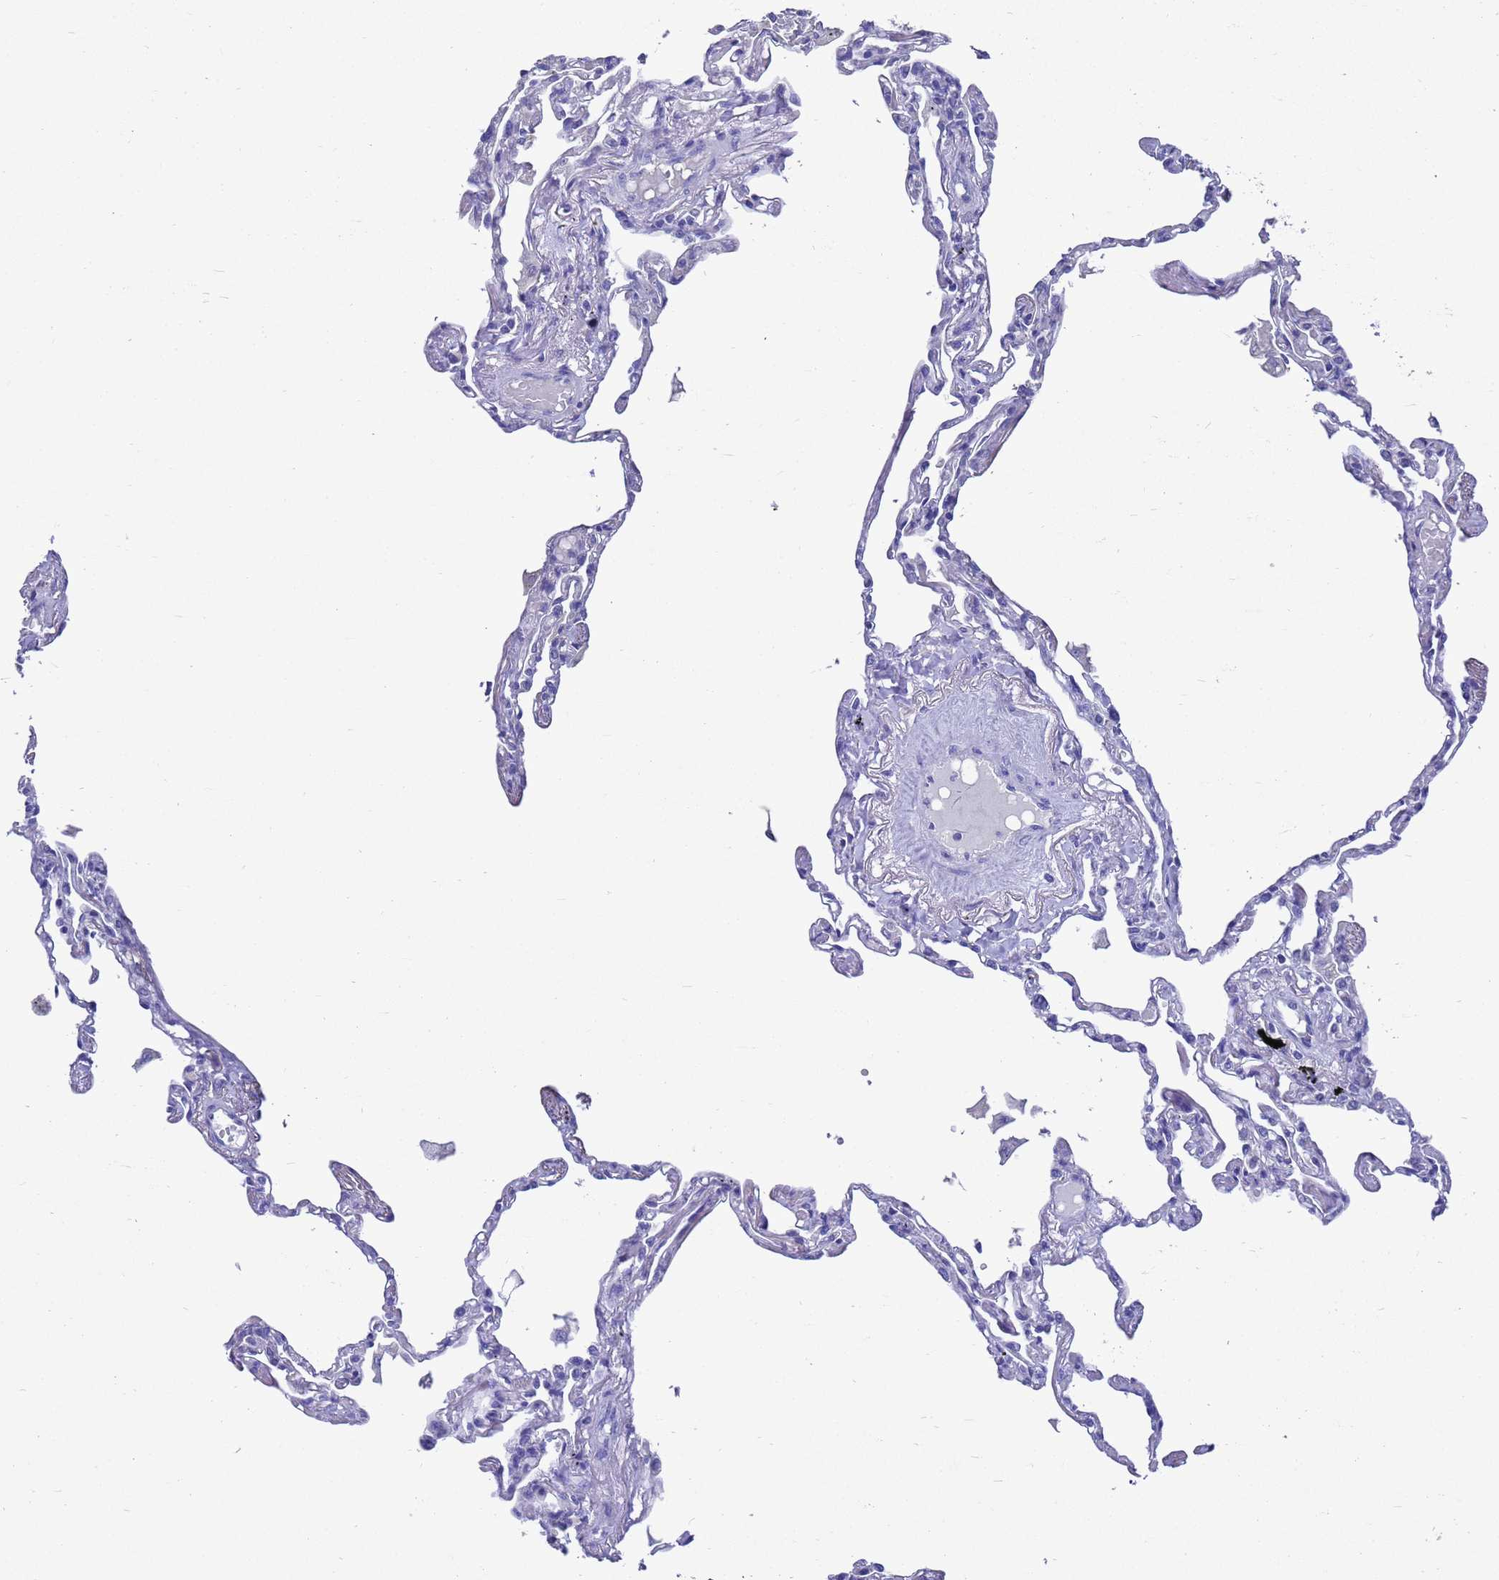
{"staining": {"intensity": "negative", "quantity": "none", "location": "none"}, "tissue": "lung", "cell_type": "Alveolar cells", "image_type": "normal", "snomed": [{"axis": "morphology", "description": "Normal tissue, NOS"}, {"axis": "topography", "description": "Lung"}], "caption": "A high-resolution histopathology image shows immunohistochemistry staining of unremarkable lung, which shows no significant positivity in alveolar cells.", "gene": "MS4A13", "patient": {"sex": "female", "age": 67}}